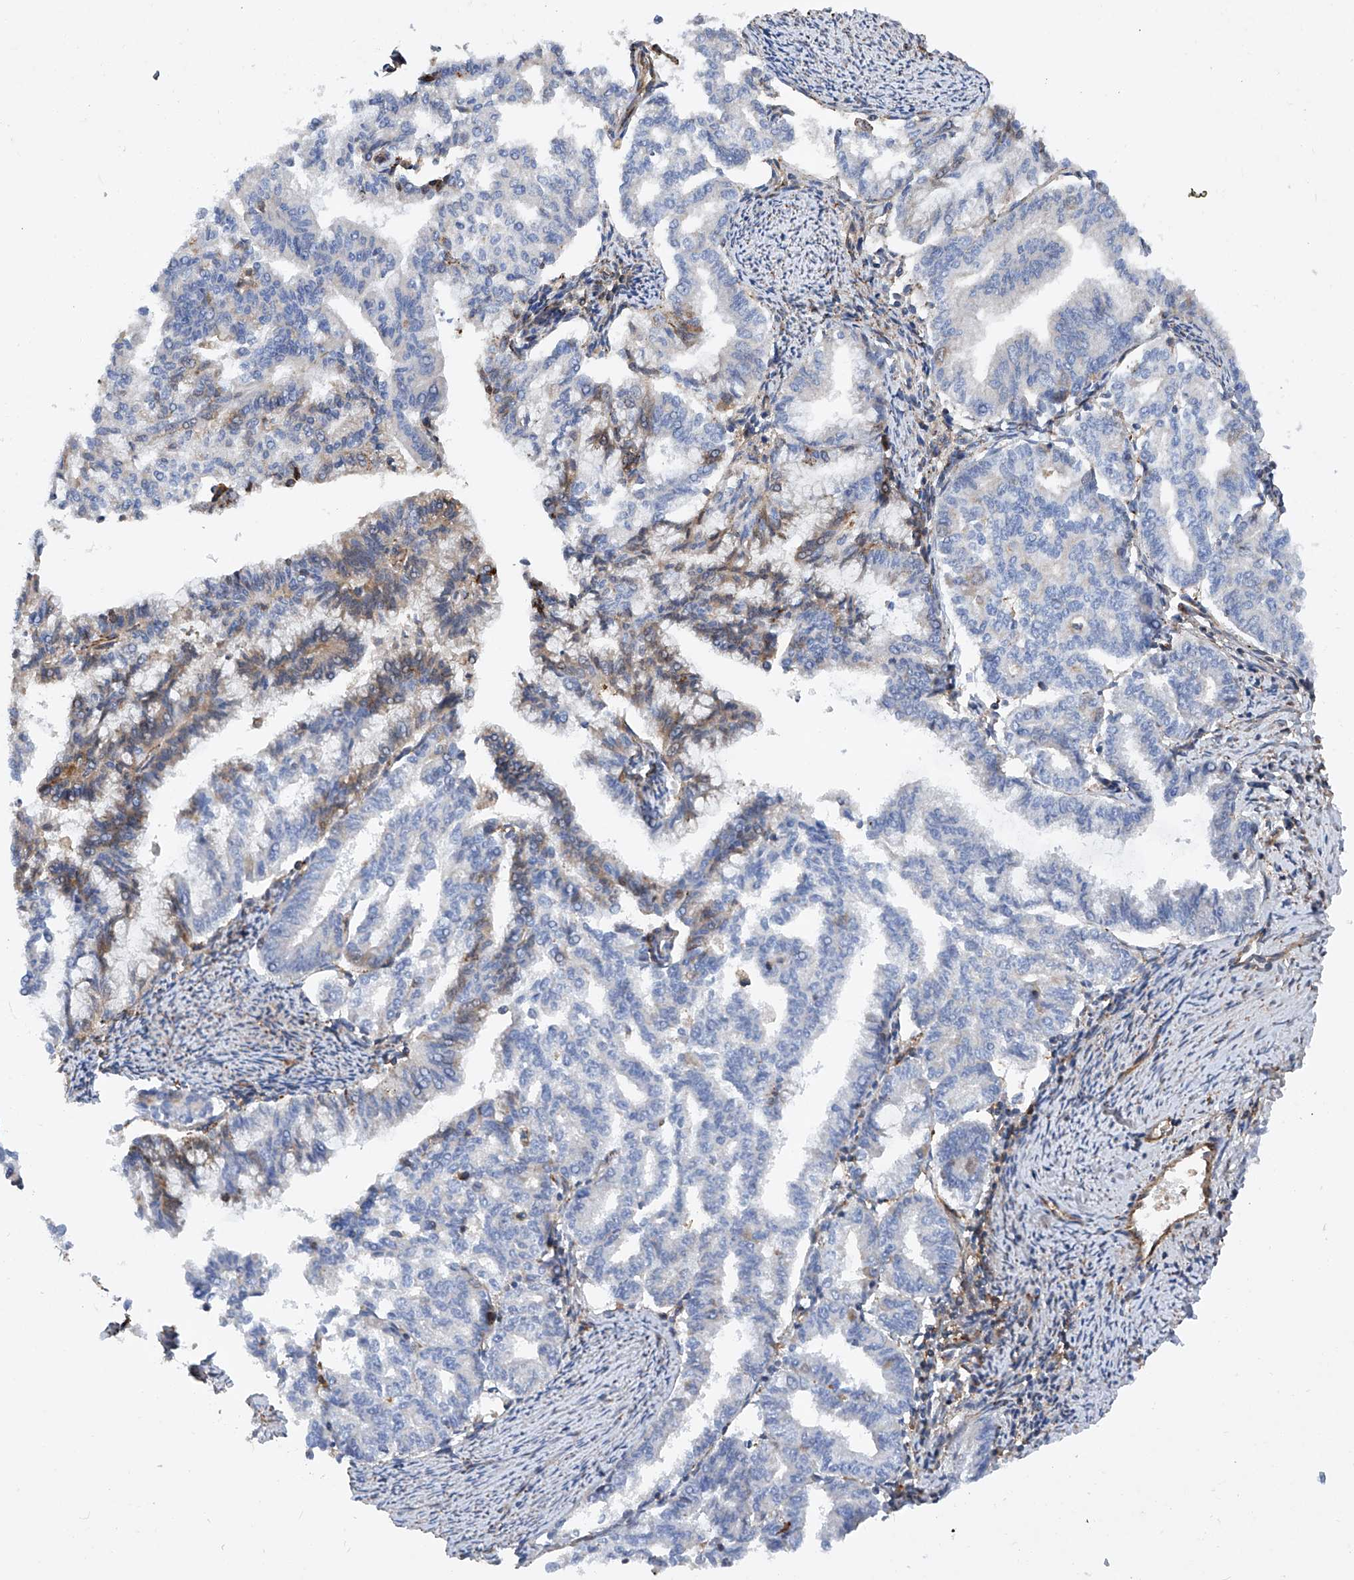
{"staining": {"intensity": "weak", "quantity": "<25%", "location": "cytoplasmic/membranous"}, "tissue": "endometrial cancer", "cell_type": "Tumor cells", "image_type": "cancer", "snomed": [{"axis": "morphology", "description": "Adenocarcinoma, NOS"}, {"axis": "topography", "description": "Endometrium"}], "caption": "Adenocarcinoma (endometrial) stained for a protein using immunohistochemistry (IHC) reveals no positivity tumor cells.", "gene": "SMAP1", "patient": {"sex": "female", "age": 79}}